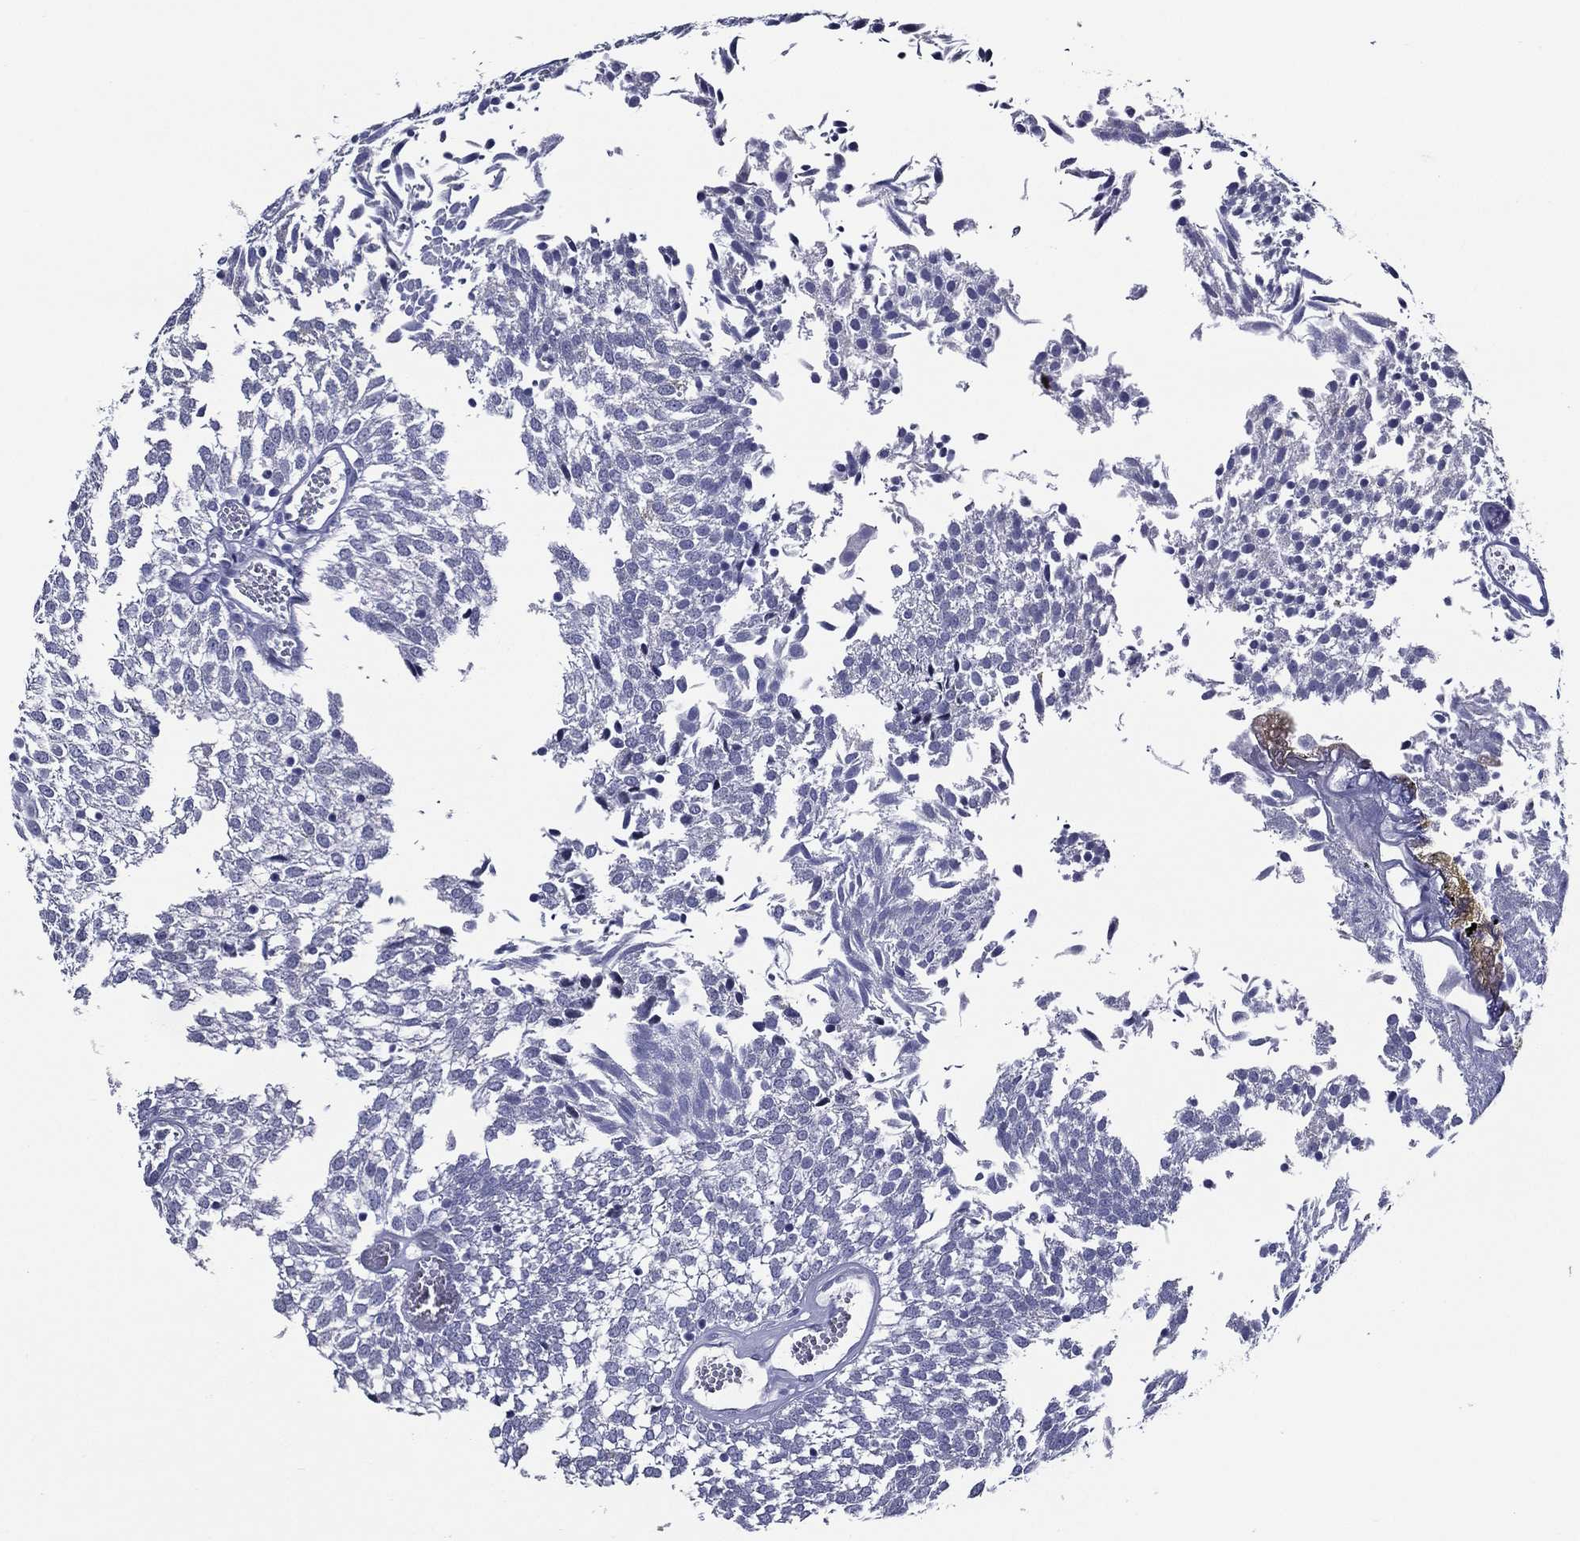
{"staining": {"intensity": "negative", "quantity": "none", "location": "none"}, "tissue": "urothelial cancer", "cell_type": "Tumor cells", "image_type": "cancer", "snomed": [{"axis": "morphology", "description": "Urothelial carcinoma, Low grade"}, {"axis": "topography", "description": "Urinary bladder"}], "caption": "IHC photomicrograph of human low-grade urothelial carcinoma stained for a protein (brown), which demonstrates no positivity in tumor cells.", "gene": "ACE2", "patient": {"sex": "male", "age": 52}}